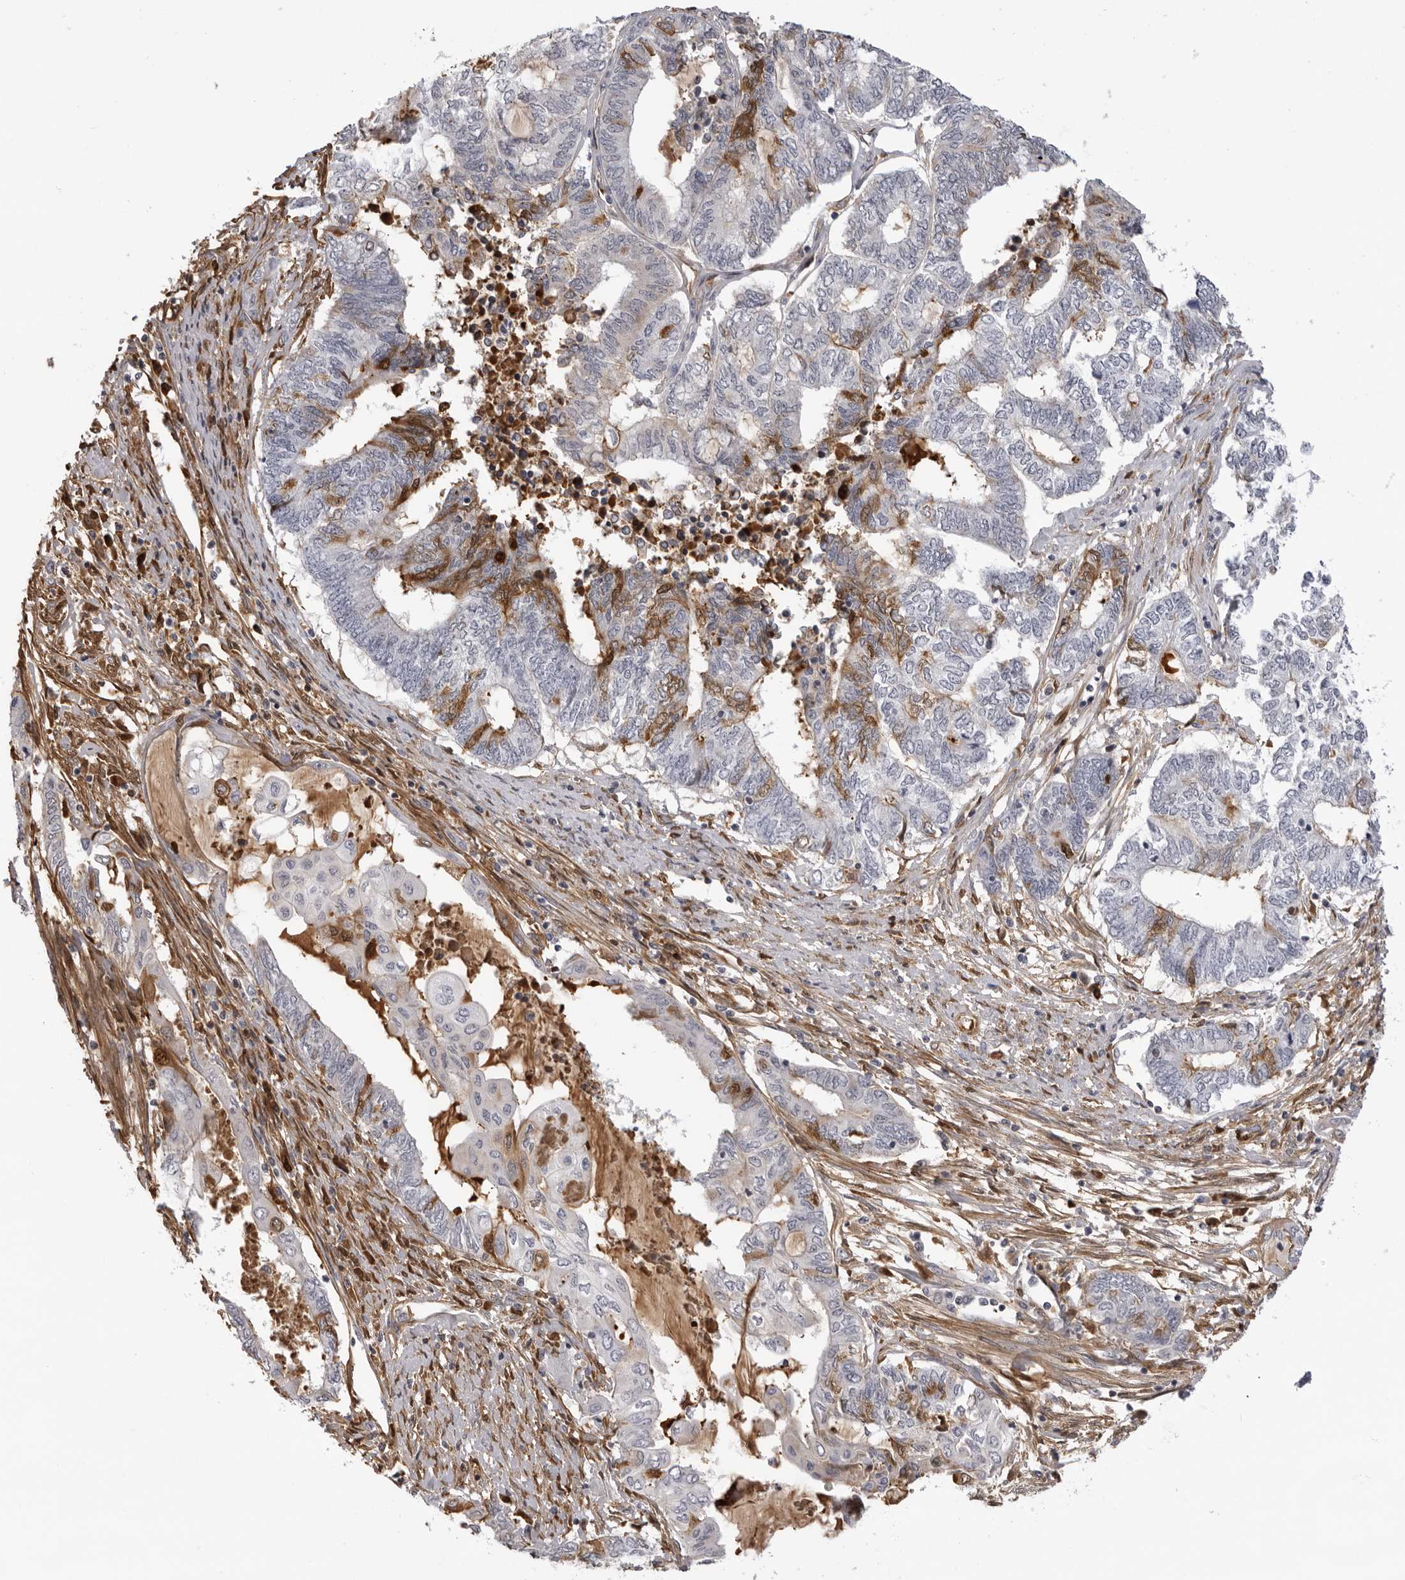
{"staining": {"intensity": "moderate", "quantity": "<25%", "location": "cytoplasmic/membranous,nuclear"}, "tissue": "endometrial cancer", "cell_type": "Tumor cells", "image_type": "cancer", "snomed": [{"axis": "morphology", "description": "Adenocarcinoma, NOS"}, {"axis": "topography", "description": "Uterus"}, {"axis": "topography", "description": "Endometrium"}], "caption": "A histopathology image of human endometrial cancer (adenocarcinoma) stained for a protein demonstrates moderate cytoplasmic/membranous and nuclear brown staining in tumor cells.", "gene": "PLEKHF2", "patient": {"sex": "female", "age": 70}}